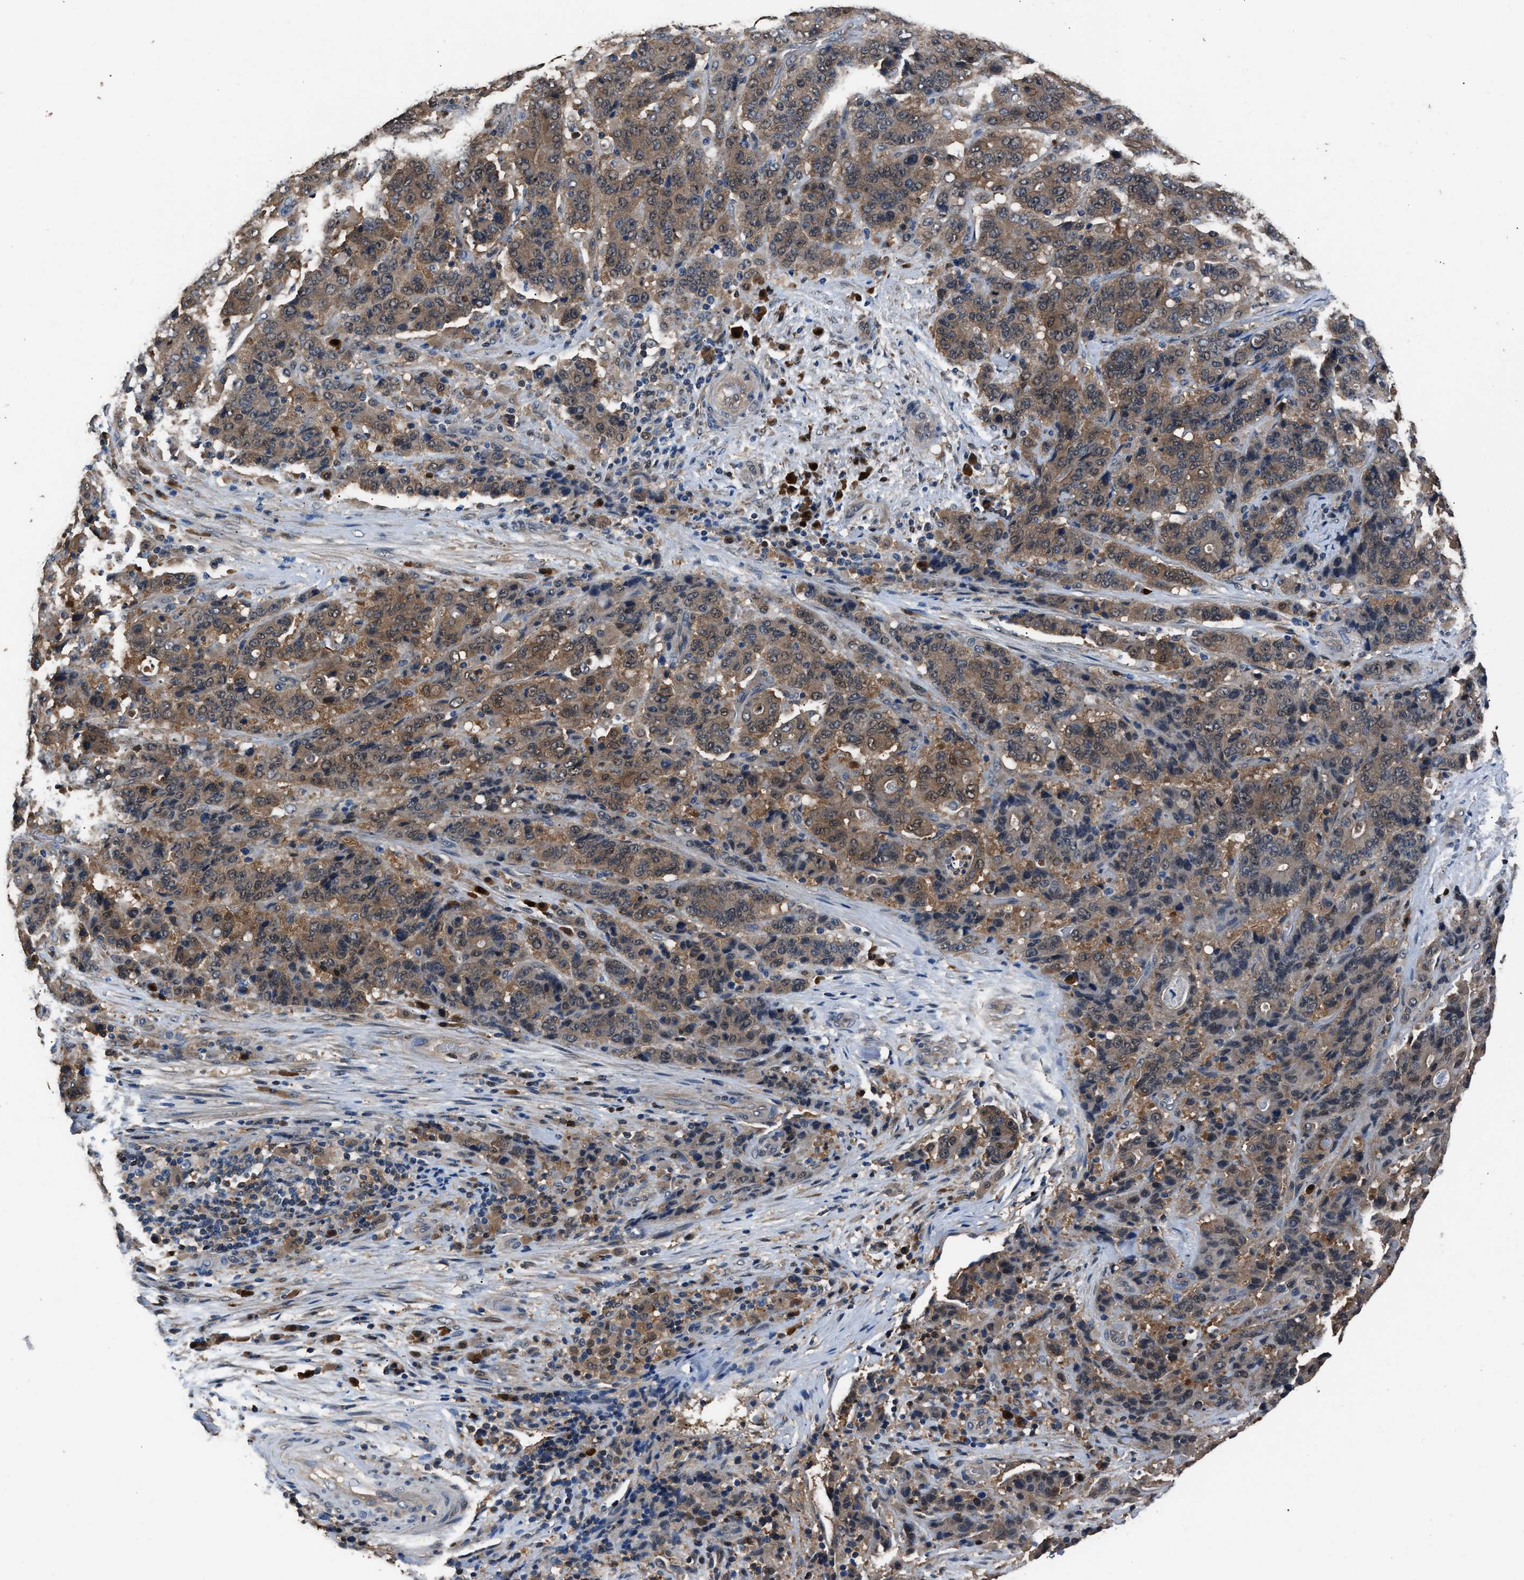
{"staining": {"intensity": "moderate", "quantity": ">75%", "location": "cytoplasmic/membranous"}, "tissue": "stomach cancer", "cell_type": "Tumor cells", "image_type": "cancer", "snomed": [{"axis": "morphology", "description": "Adenocarcinoma, NOS"}, {"axis": "topography", "description": "Stomach"}], "caption": "IHC (DAB) staining of human adenocarcinoma (stomach) demonstrates moderate cytoplasmic/membranous protein positivity in about >75% of tumor cells.", "gene": "GSTP1", "patient": {"sex": "female", "age": 73}}